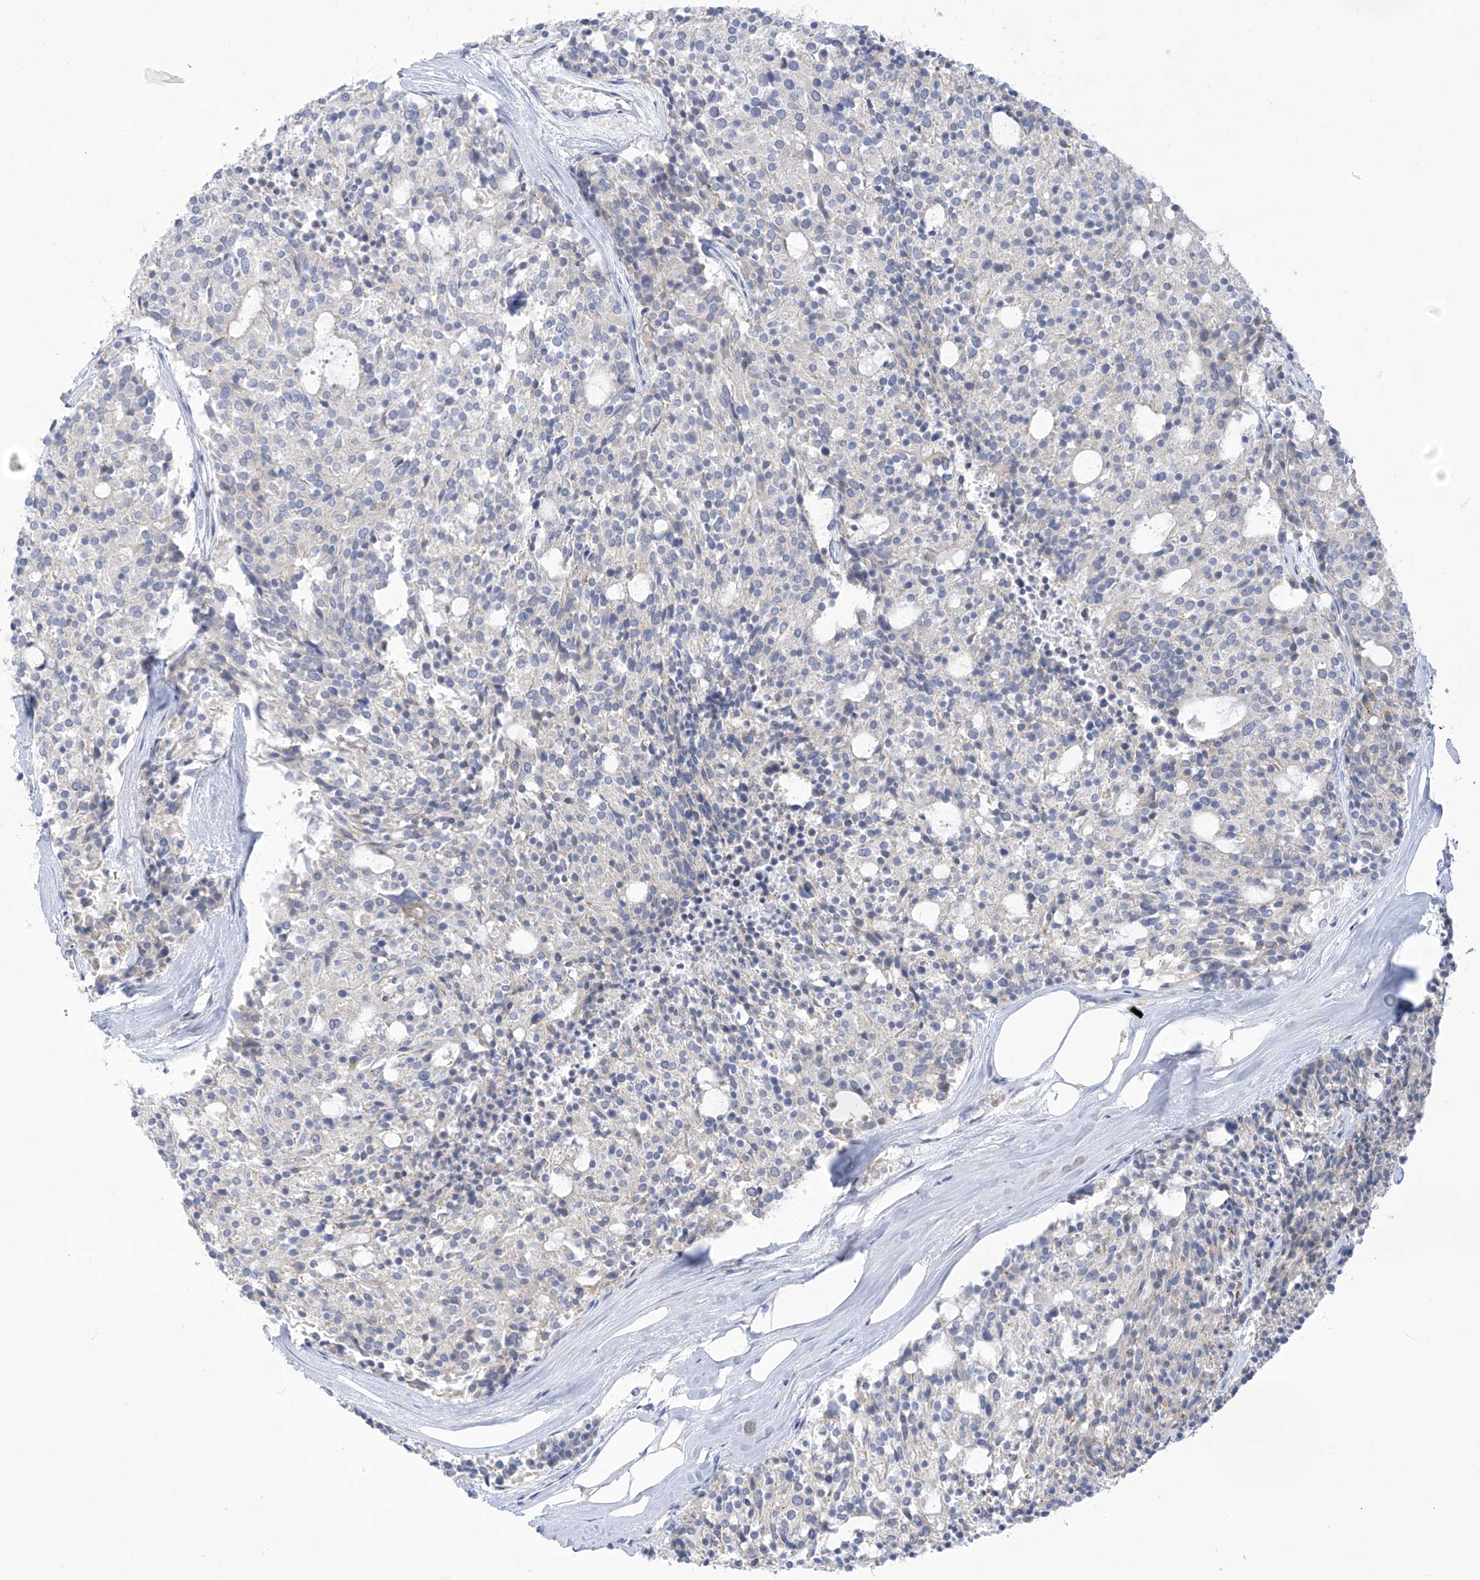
{"staining": {"intensity": "negative", "quantity": "none", "location": "none"}, "tissue": "carcinoid", "cell_type": "Tumor cells", "image_type": "cancer", "snomed": [{"axis": "morphology", "description": "Carcinoid, malignant, NOS"}, {"axis": "topography", "description": "Pancreas"}], "caption": "A high-resolution image shows IHC staining of malignant carcinoid, which exhibits no significant staining in tumor cells. (Brightfield microscopy of DAB immunohistochemistry (IHC) at high magnification).", "gene": "SLC6A12", "patient": {"sex": "female", "age": 54}}